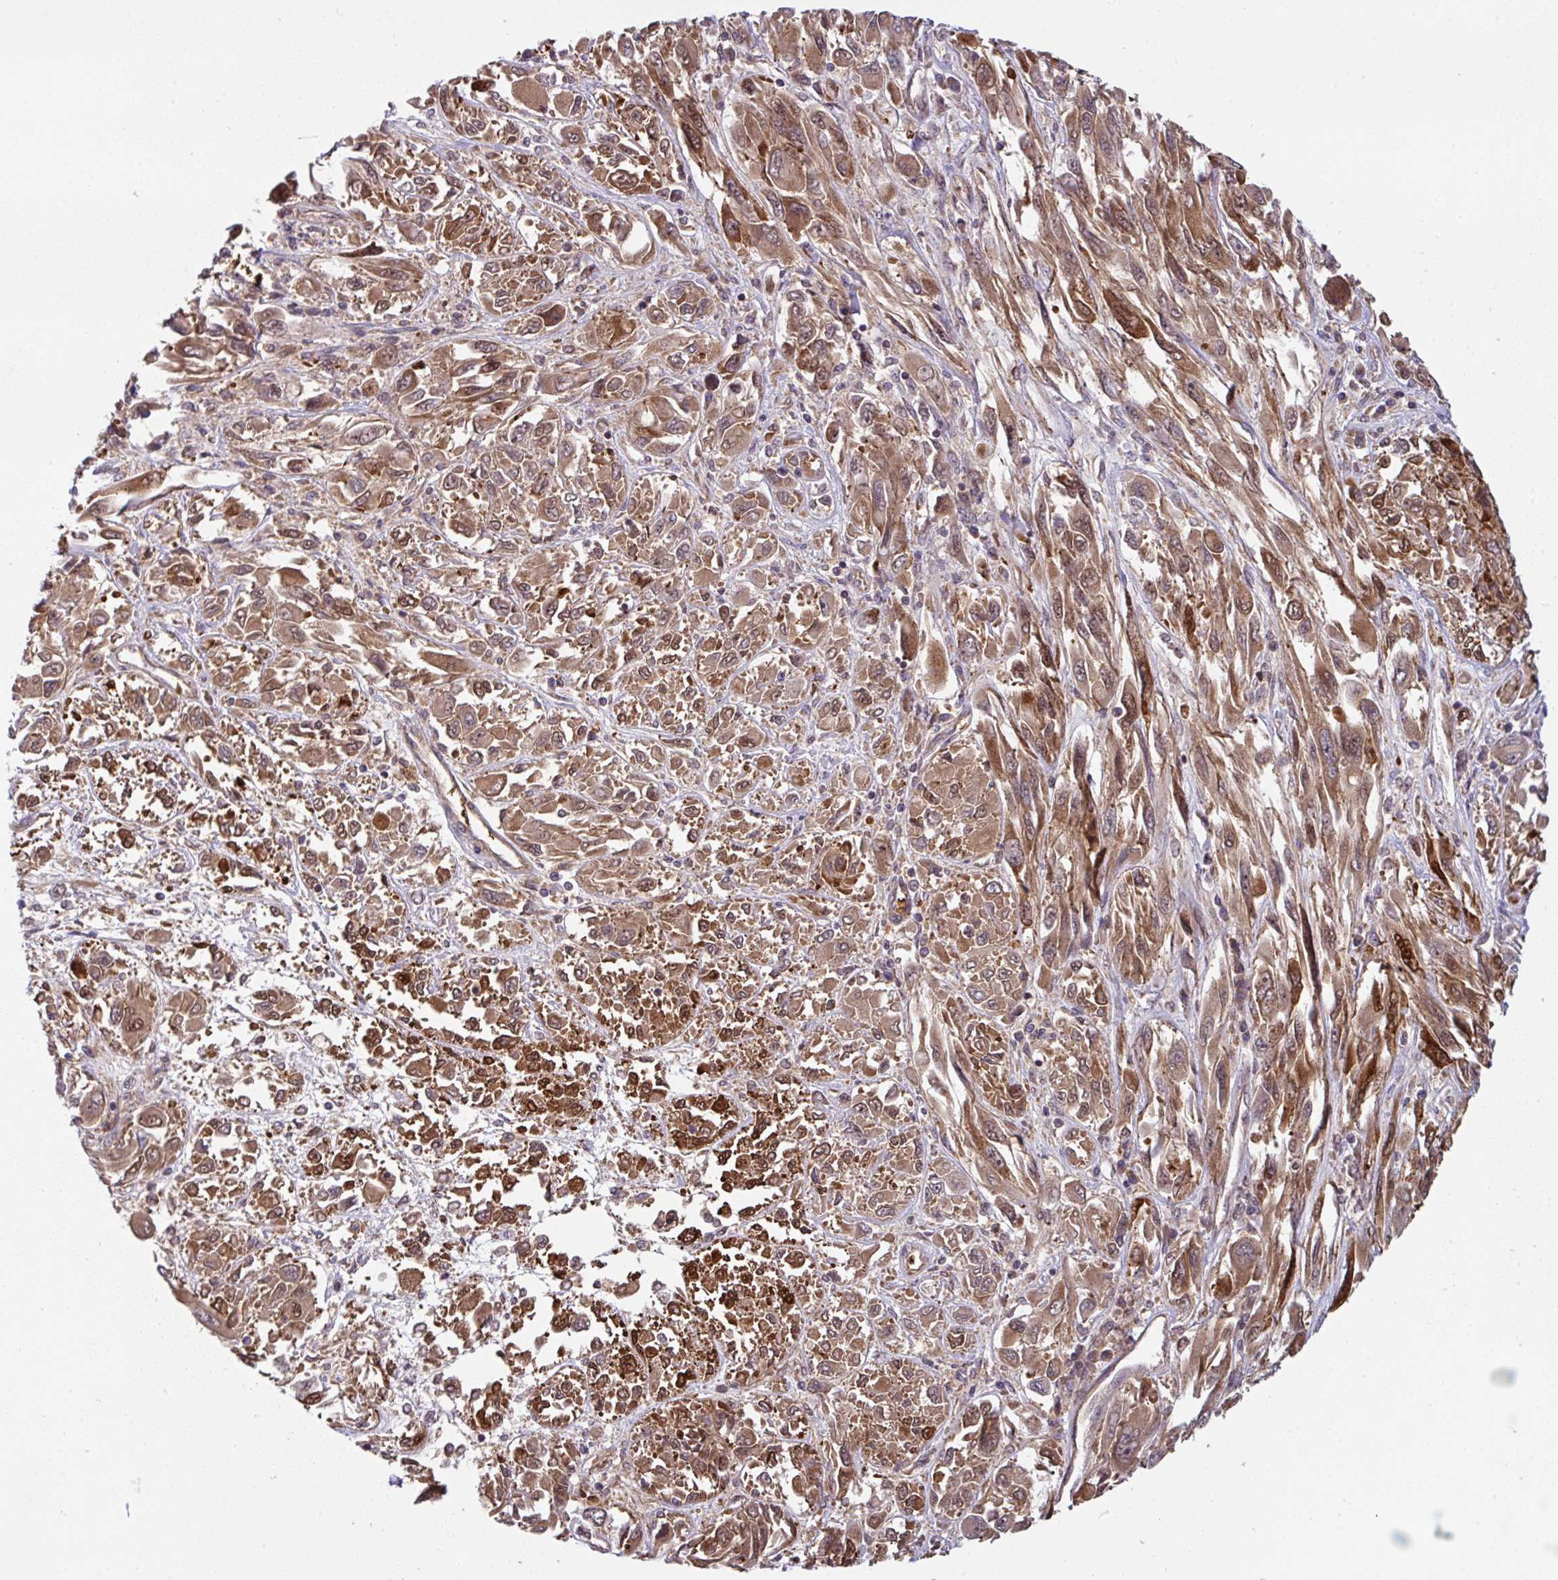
{"staining": {"intensity": "moderate", "quantity": ">75%", "location": "cytoplasmic/membranous"}, "tissue": "melanoma", "cell_type": "Tumor cells", "image_type": "cancer", "snomed": [{"axis": "morphology", "description": "Malignant melanoma, NOS"}, {"axis": "topography", "description": "Skin"}], "caption": "A micrograph showing moderate cytoplasmic/membranous expression in approximately >75% of tumor cells in melanoma, as visualized by brown immunohistochemical staining.", "gene": "APOBEC3D", "patient": {"sex": "female", "age": 91}}